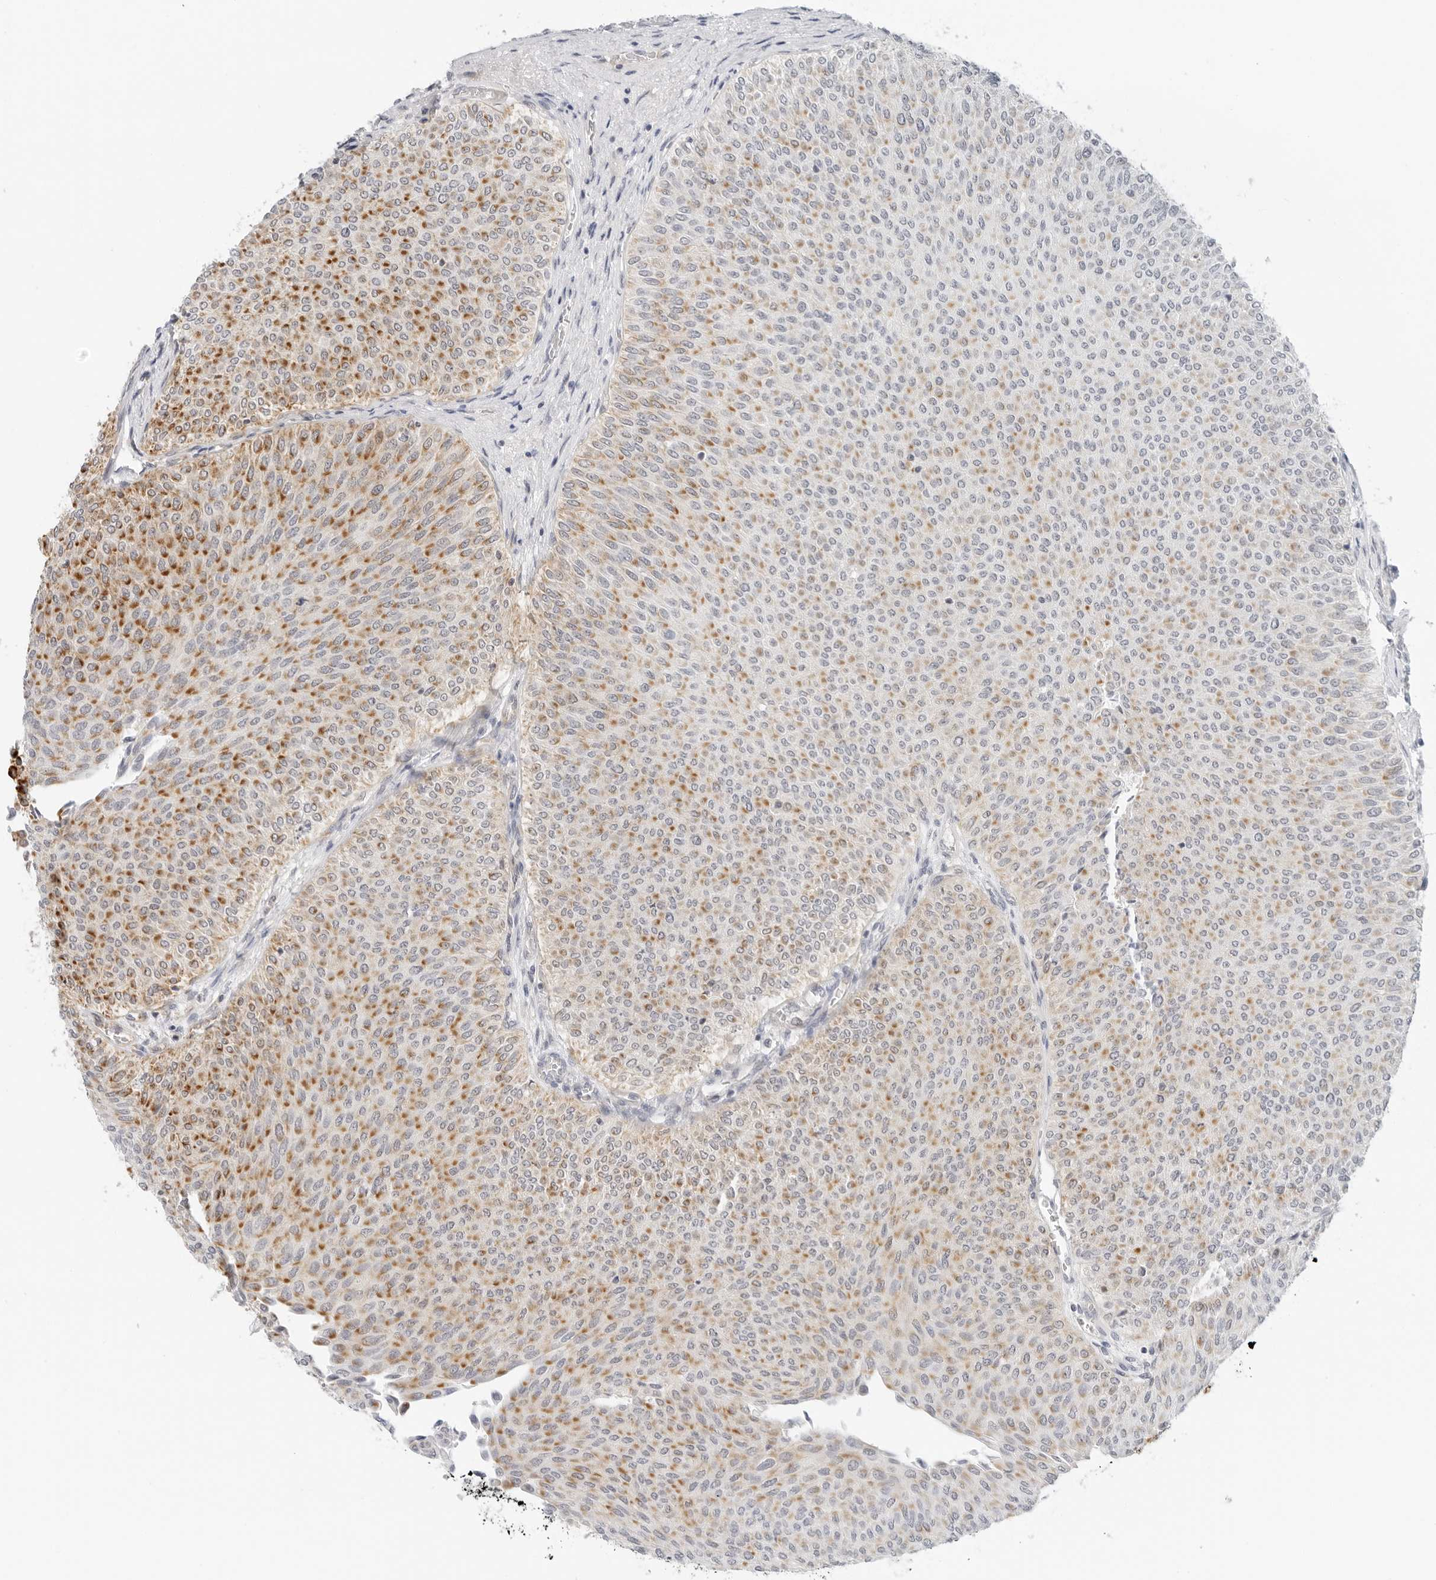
{"staining": {"intensity": "strong", "quantity": "<25%", "location": "cytoplasmic/membranous"}, "tissue": "urothelial cancer", "cell_type": "Tumor cells", "image_type": "cancer", "snomed": [{"axis": "morphology", "description": "Urothelial carcinoma, Low grade"}, {"axis": "topography", "description": "Urinary bladder"}], "caption": "Approximately <25% of tumor cells in human low-grade urothelial carcinoma exhibit strong cytoplasmic/membranous protein positivity as visualized by brown immunohistochemical staining.", "gene": "RC3H1", "patient": {"sex": "male", "age": 78}}